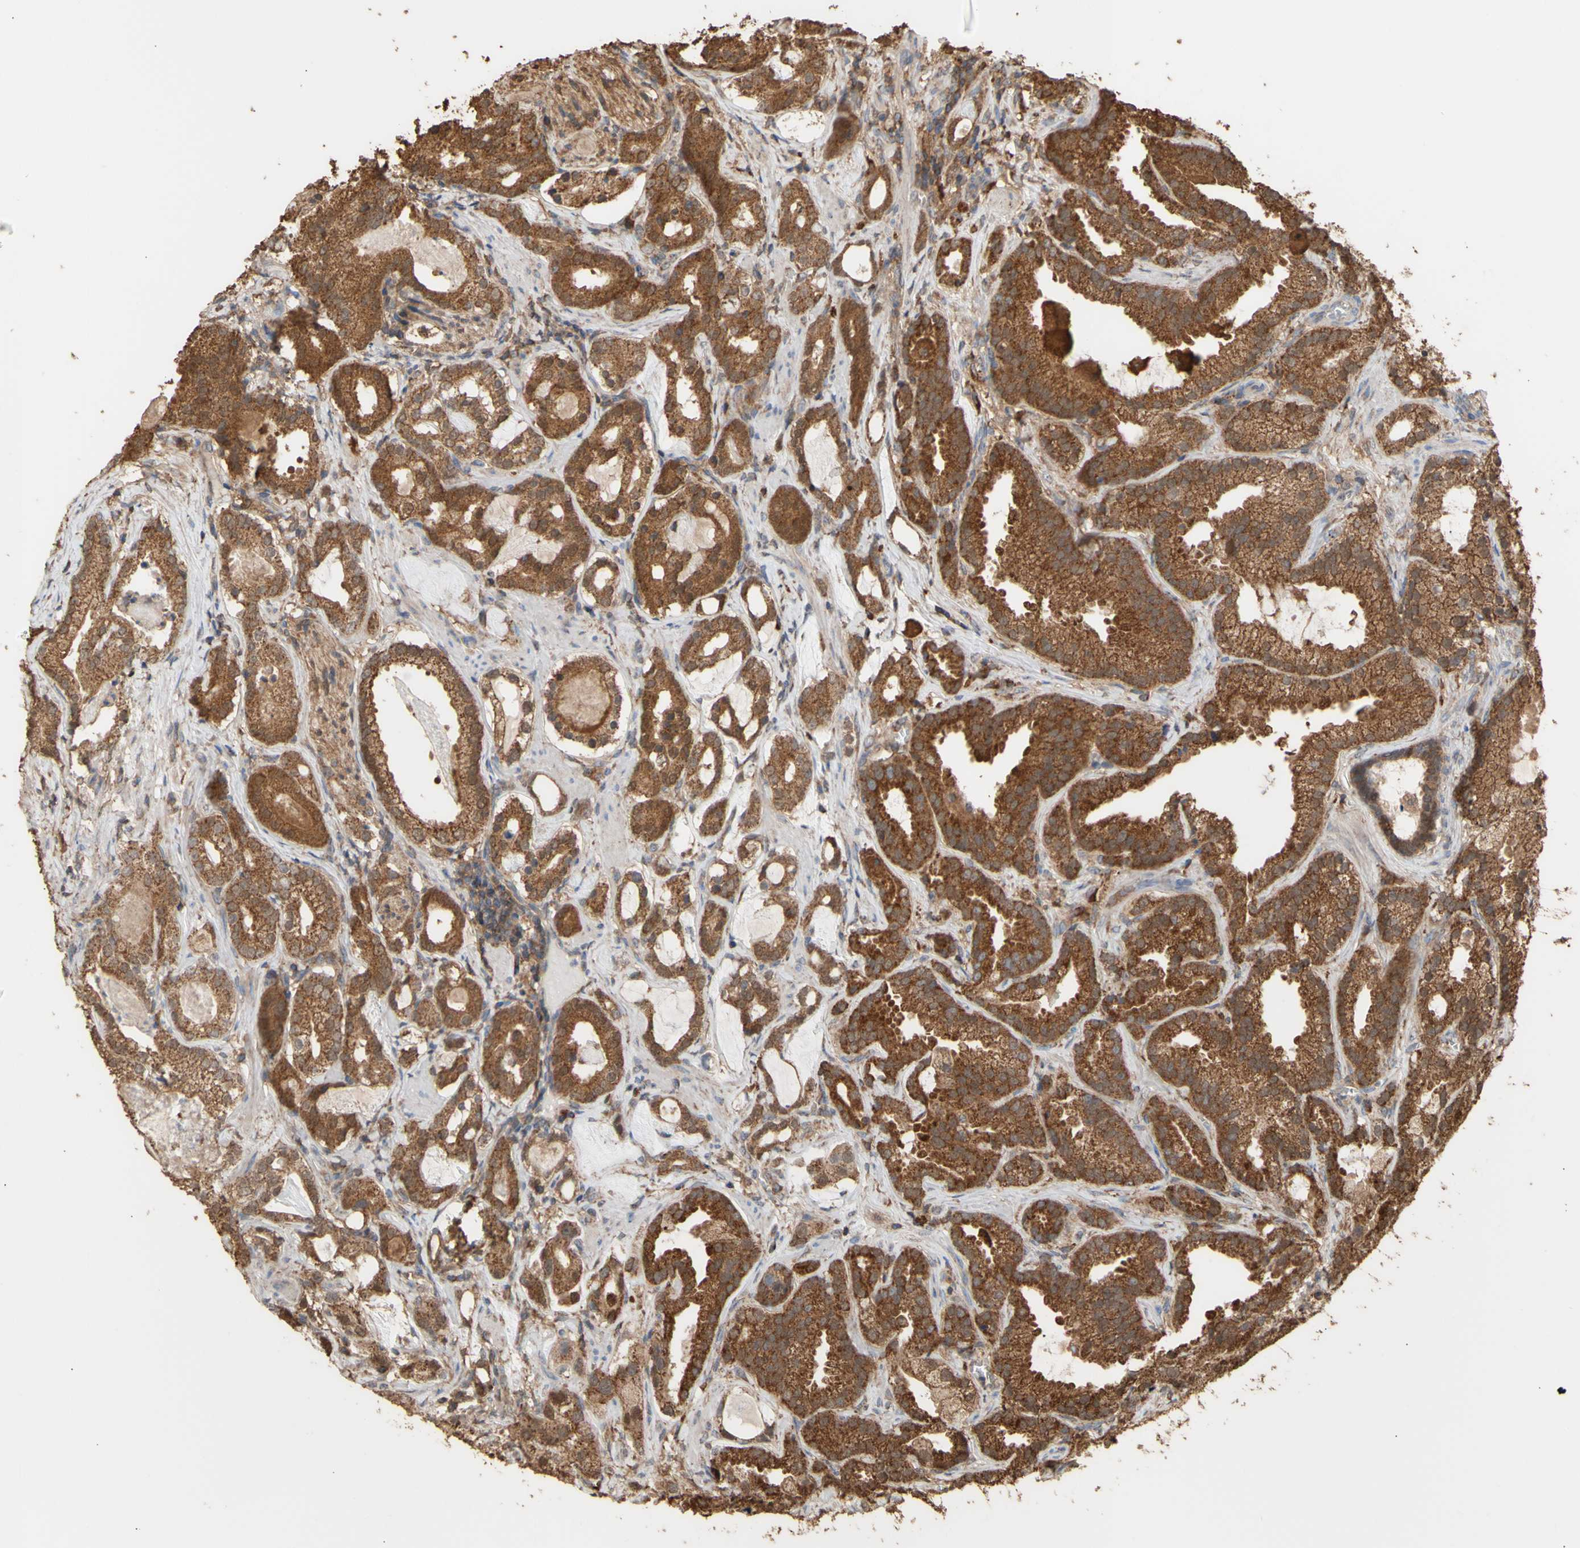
{"staining": {"intensity": "strong", "quantity": ">75%", "location": "cytoplasmic/membranous"}, "tissue": "prostate cancer", "cell_type": "Tumor cells", "image_type": "cancer", "snomed": [{"axis": "morphology", "description": "Adenocarcinoma, Low grade"}, {"axis": "topography", "description": "Prostate"}], "caption": "IHC of prostate low-grade adenocarcinoma displays high levels of strong cytoplasmic/membranous positivity in about >75% of tumor cells.", "gene": "ALDH9A1", "patient": {"sex": "male", "age": 59}}